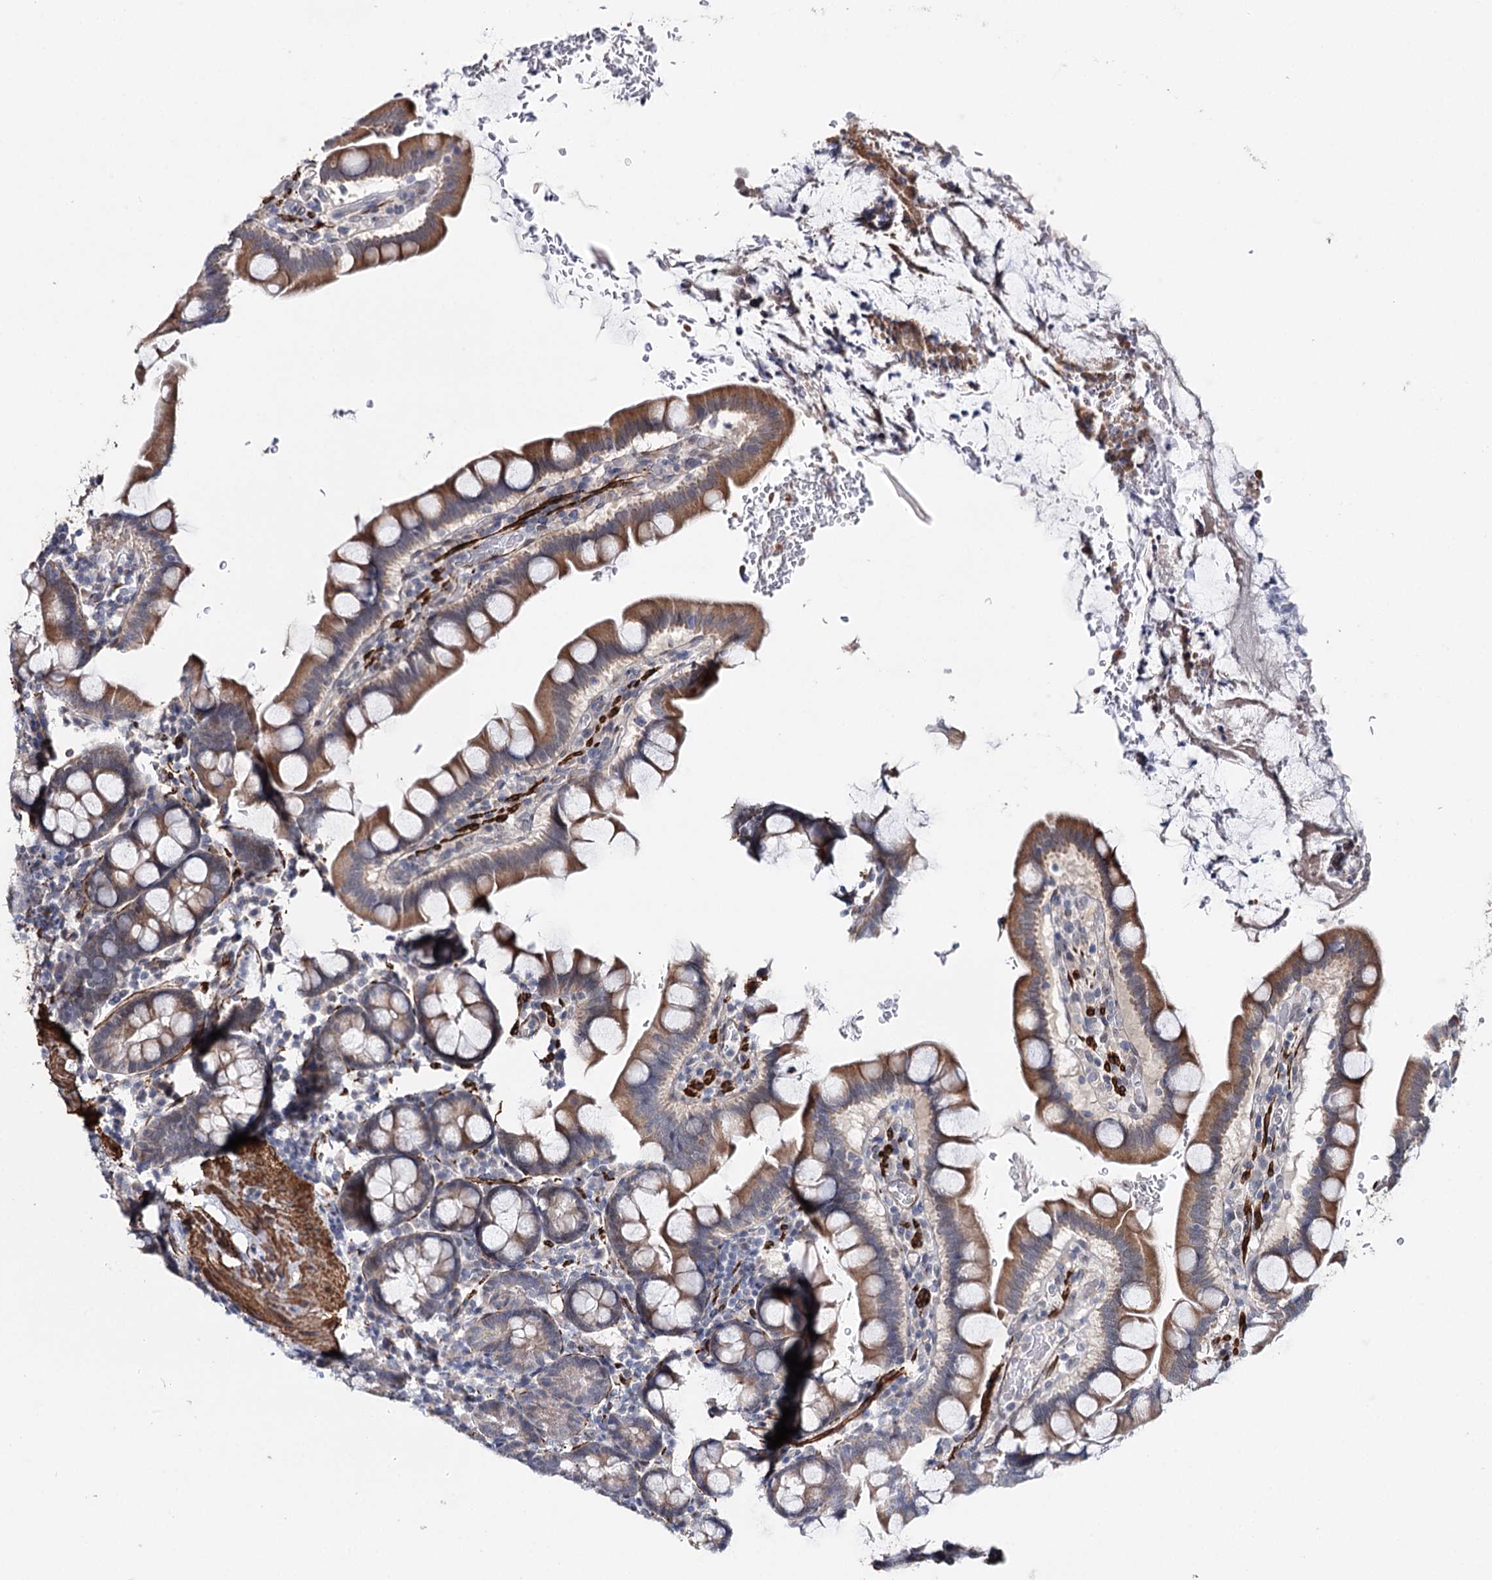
{"staining": {"intensity": "moderate", "quantity": ">75%", "location": "cytoplasmic/membranous"}, "tissue": "small intestine", "cell_type": "Glandular cells", "image_type": "normal", "snomed": [{"axis": "morphology", "description": "Normal tissue, NOS"}, {"axis": "topography", "description": "Stomach, upper"}, {"axis": "topography", "description": "Stomach, lower"}, {"axis": "topography", "description": "Small intestine"}], "caption": "Benign small intestine demonstrates moderate cytoplasmic/membranous expression in approximately >75% of glandular cells Using DAB (brown) and hematoxylin (blue) stains, captured at high magnification using brightfield microscopy..", "gene": "CFAP46", "patient": {"sex": "male", "age": 68}}